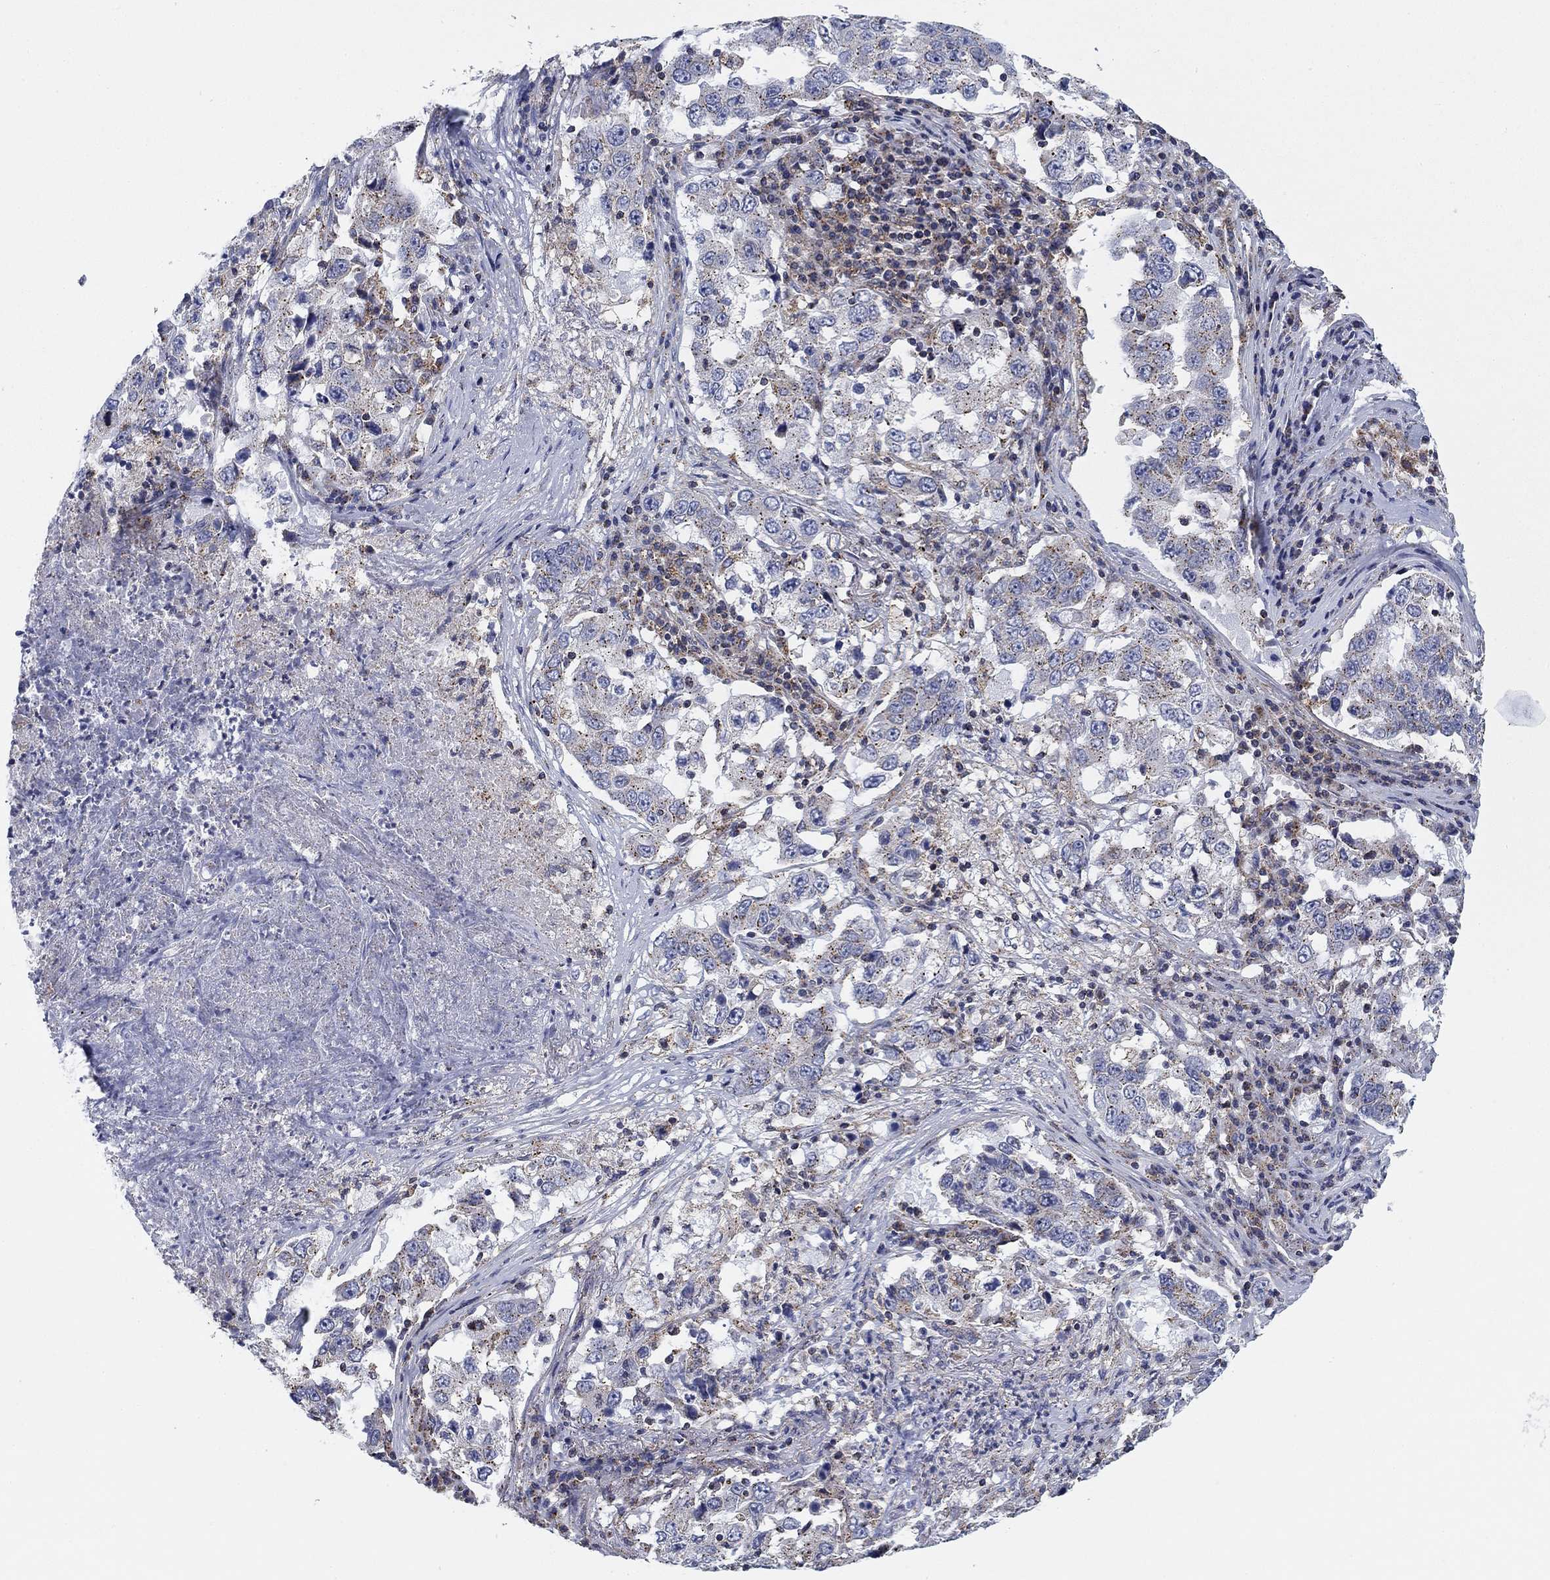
{"staining": {"intensity": "weak", "quantity": "25%-75%", "location": "cytoplasmic/membranous"}, "tissue": "lung cancer", "cell_type": "Tumor cells", "image_type": "cancer", "snomed": [{"axis": "morphology", "description": "Adenocarcinoma, NOS"}, {"axis": "topography", "description": "Lung"}], "caption": "IHC (DAB) staining of lung adenocarcinoma exhibits weak cytoplasmic/membranous protein positivity in about 25%-75% of tumor cells. The protein is stained brown, and the nuclei are stained in blue (DAB (3,3'-diaminobenzidine) IHC with brightfield microscopy, high magnification).", "gene": "NACAD", "patient": {"sex": "male", "age": 73}}